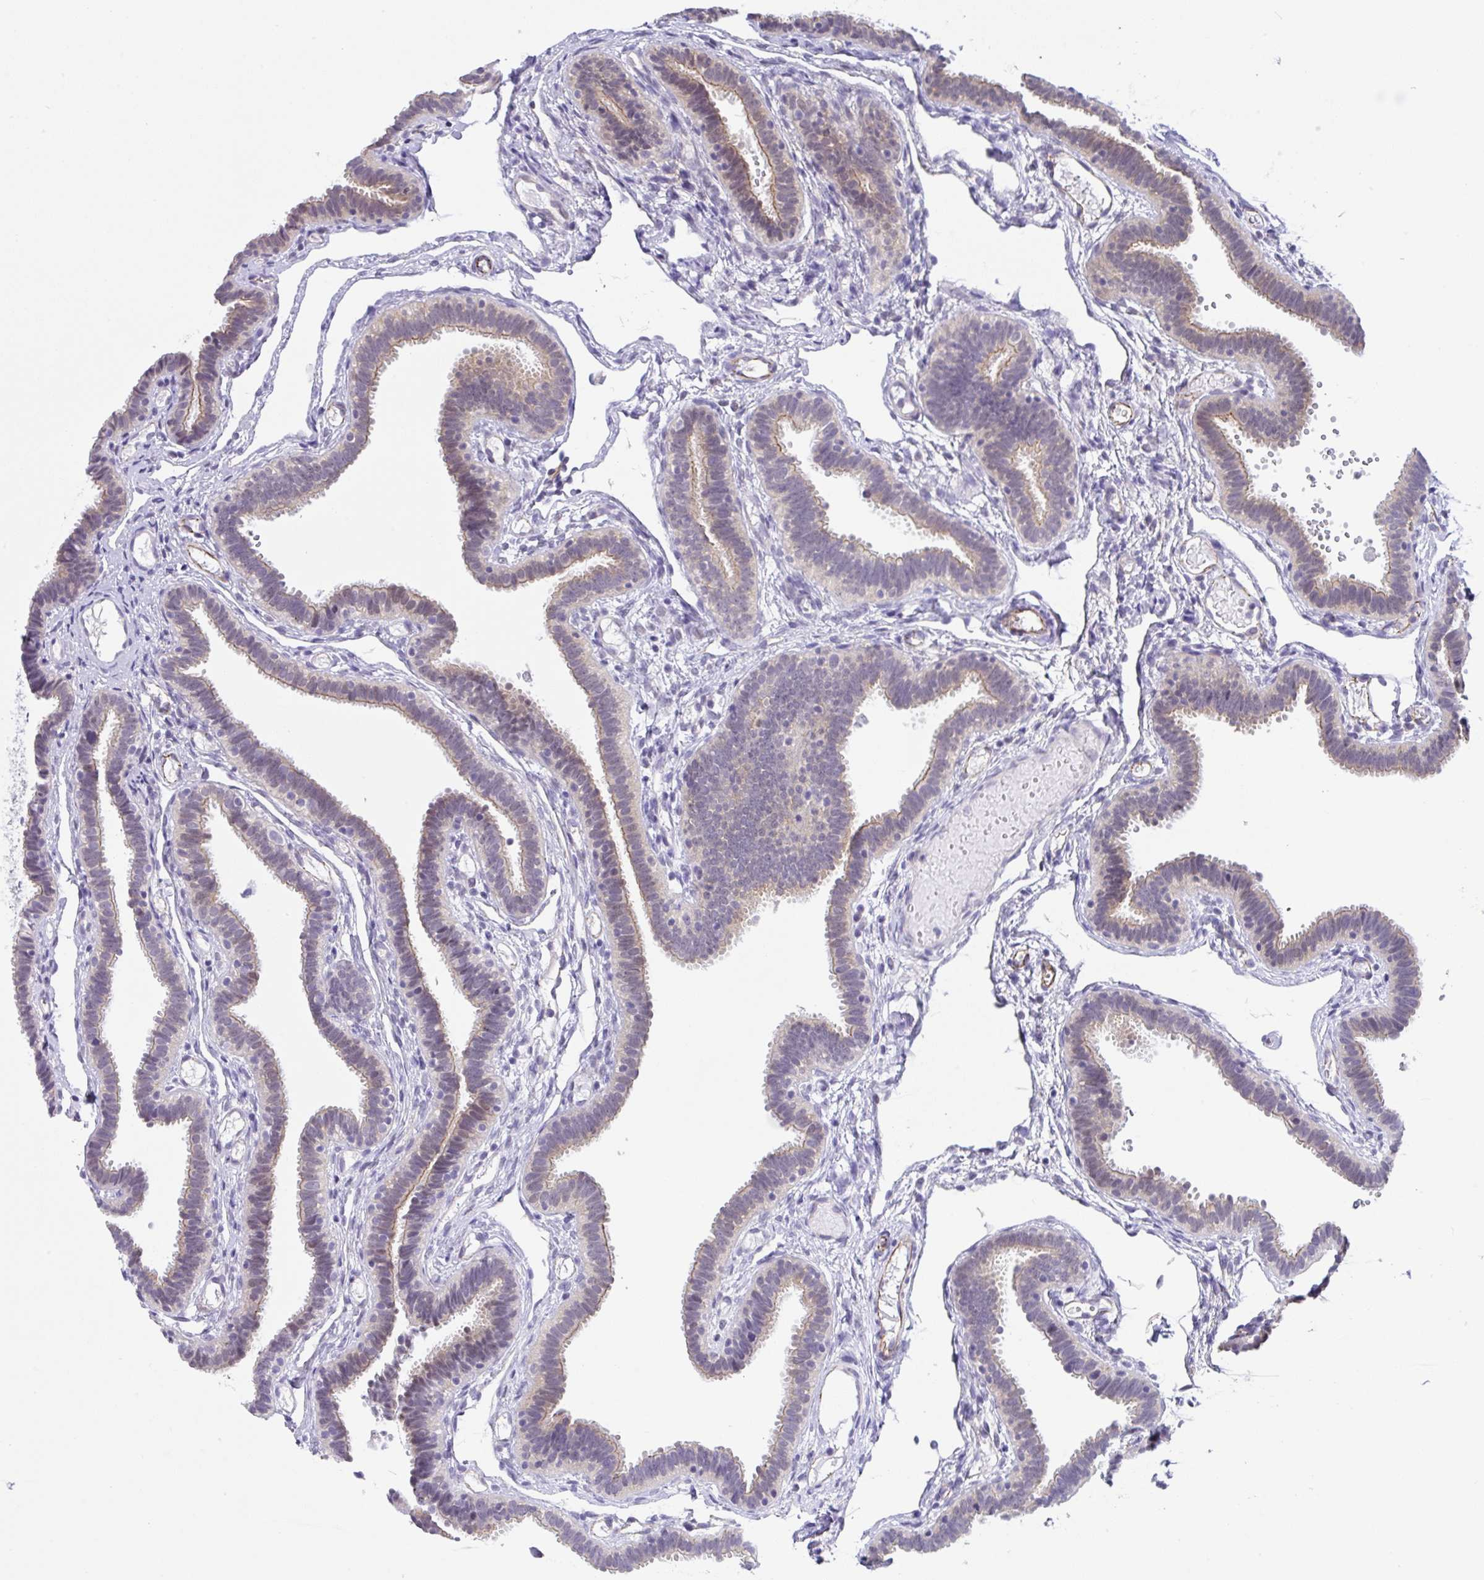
{"staining": {"intensity": "weak", "quantity": "<25%", "location": "cytoplasmic/membranous"}, "tissue": "fallopian tube", "cell_type": "Glandular cells", "image_type": "normal", "snomed": [{"axis": "morphology", "description": "Normal tissue, NOS"}, {"axis": "topography", "description": "Fallopian tube"}], "caption": "This is an immunohistochemistry (IHC) image of unremarkable fallopian tube. There is no positivity in glandular cells.", "gene": "CGNL1", "patient": {"sex": "female", "age": 37}}